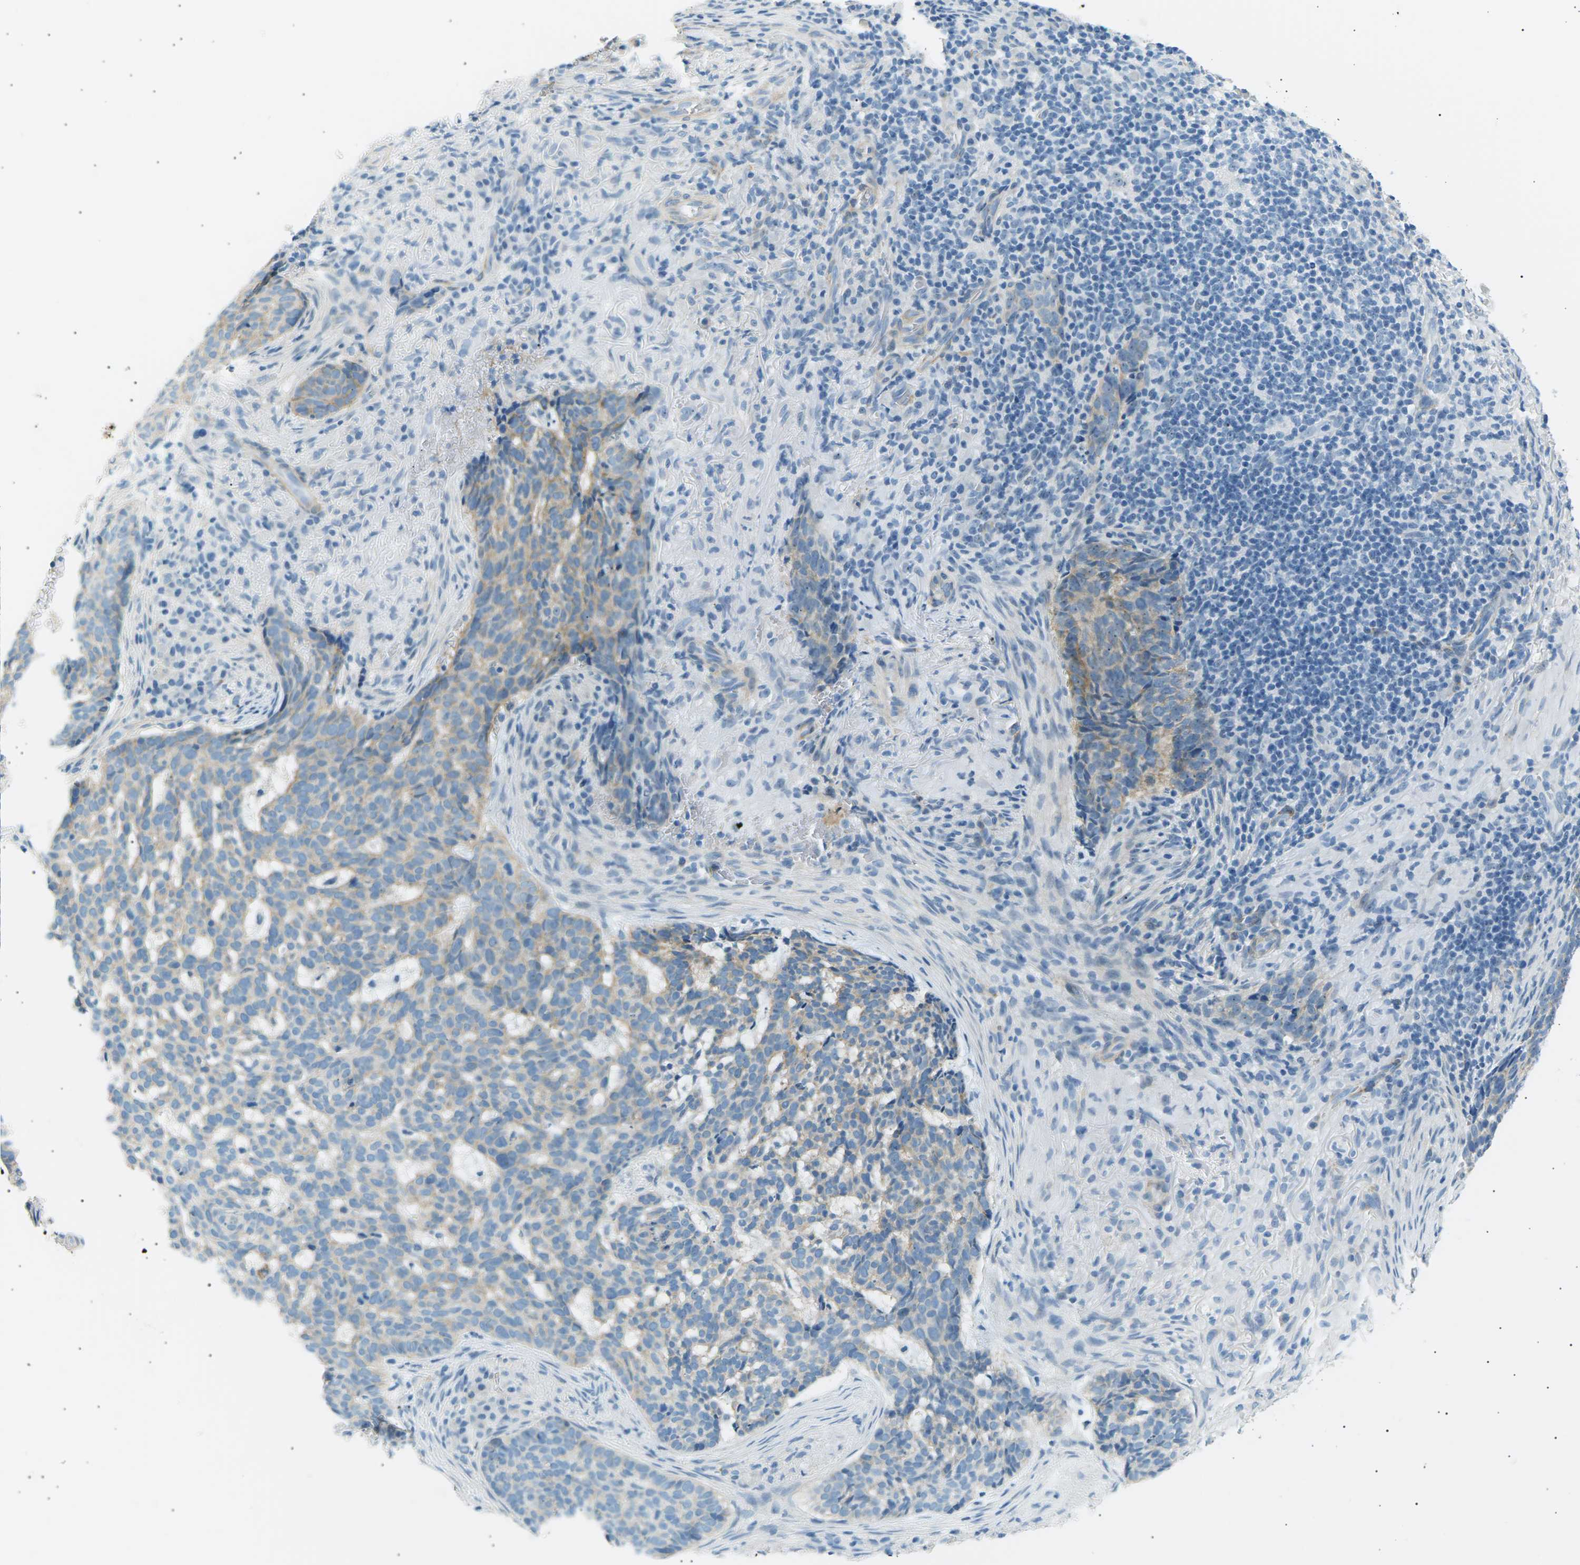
{"staining": {"intensity": "weak", "quantity": "25%-75%", "location": "cytoplasmic/membranous"}, "tissue": "skin cancer", "cell_type": "Tumor cells", "image_type": "cancer", "snomed": [{"axis": "morphology", "description": "Basal cell carcinoma"}, {"axis": "topography", "description": "Skin"}], "caption": "An image of human skin basal cell carcinoma stained for a protein reveals weak cytoplasmic/membranous brown staining in tumor cells. The protein is shown in brown color, while the nuclei are stained blue.", "gene": "SEPTIN5", "patient": {"sex": "male", "age": 85}}